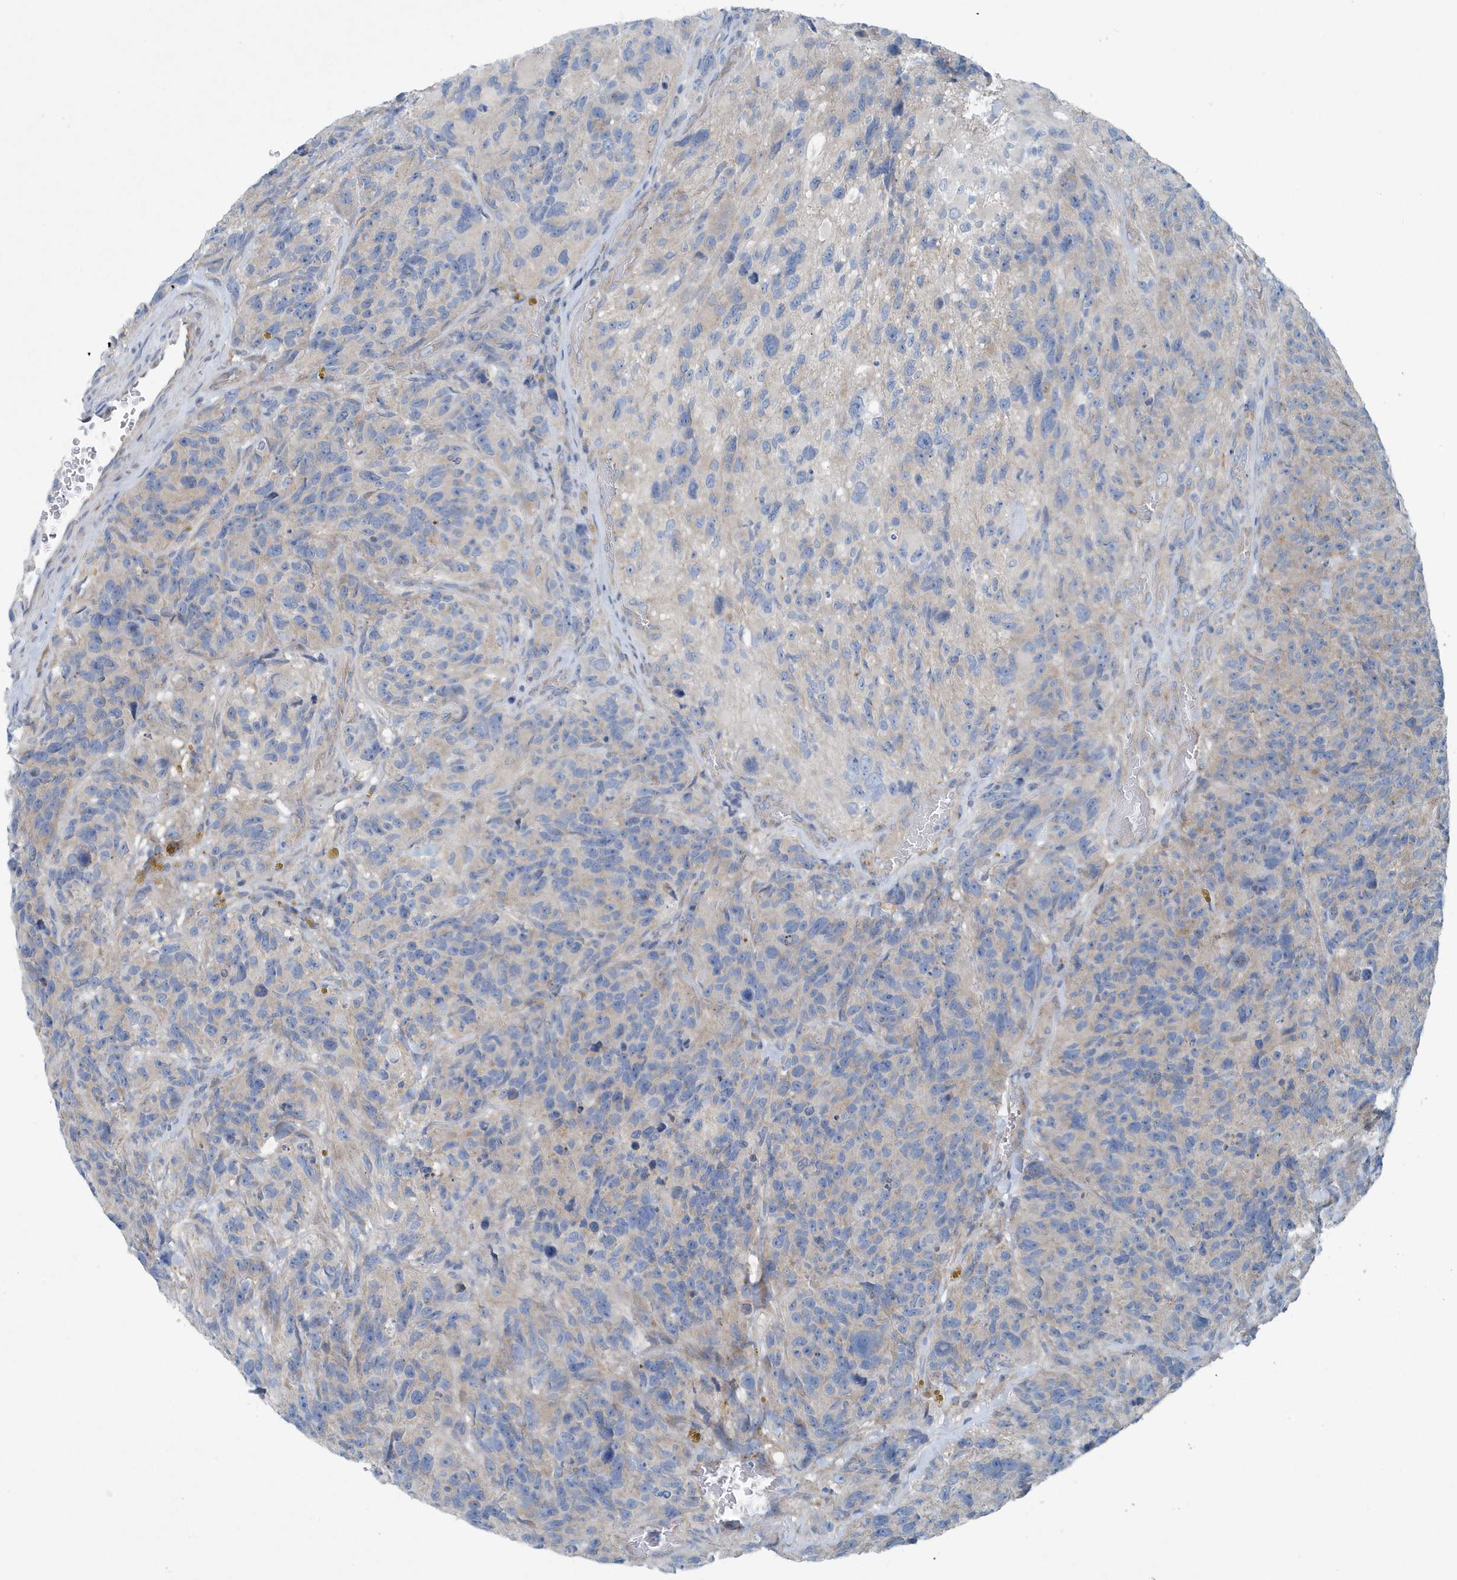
{"staining": {"intensity": "negative", "quantity": "none", "location": "none"}, "tissue": "glioma", "cell_type": "Tumor cells", "image_type": "cancer", "snomed": [{"axis": "morphology", "description": "Glioma, malignant, High grade"}, {"axis": "topography", "description": "Brain"}], "caption": "Immunohistochemistry micrograph of neoplastic tissue: human malignant high-grade glioma stained with DAB (3,3'-diaminobenzidine) exhibits no significant protein staining in tumor cells.", "gene": "PPM1M", "patient": {"sex": "male", "age": 69}}